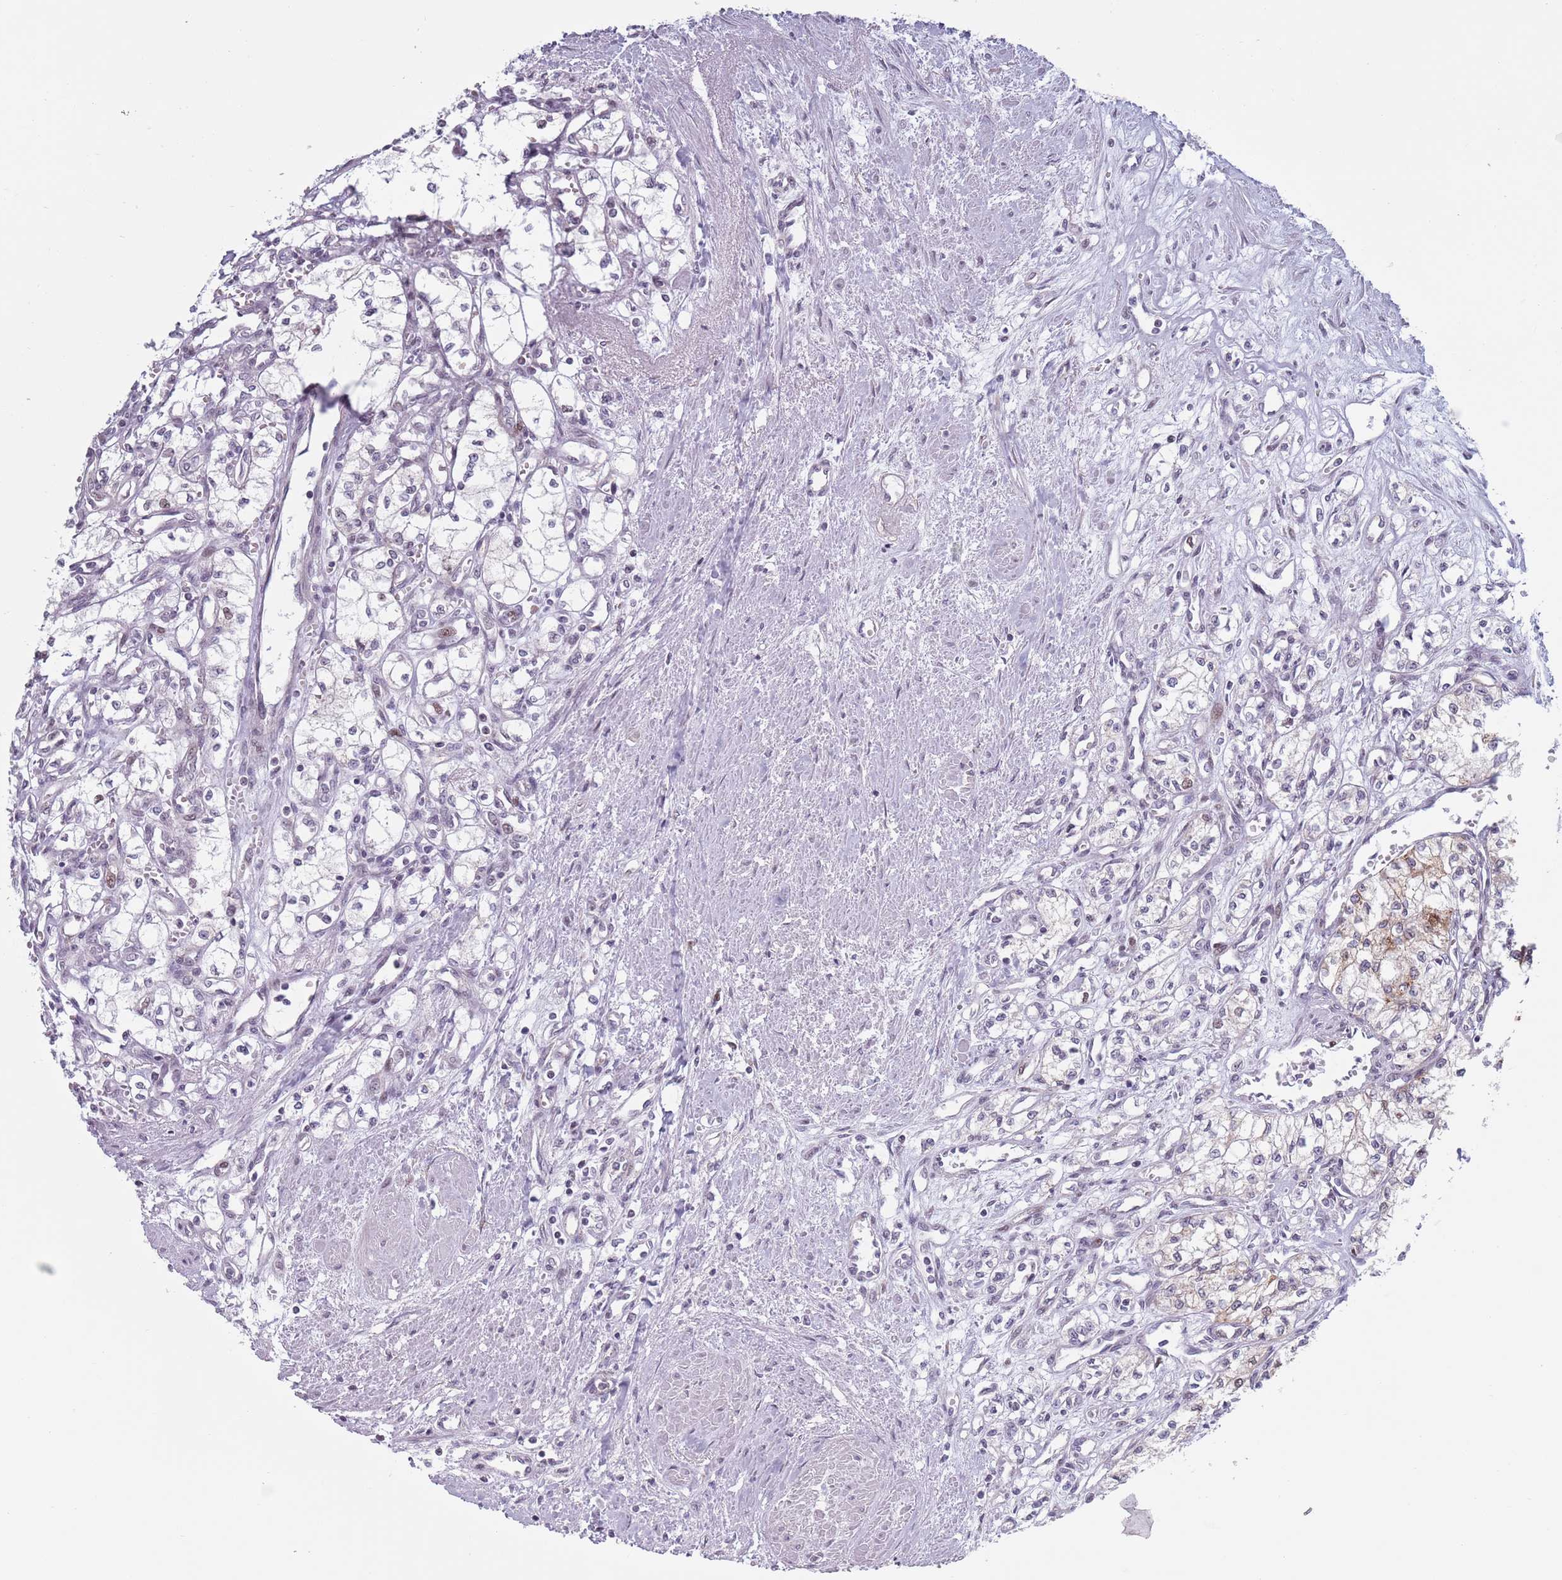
{"staining": {"intensity": "moderate", "quantity": "<25%", "location": "cytoplasmic/membranous"}, "tissue": "renal cancer", "cell_type": "Tumor cells", "image_type": "cancer", "snomed": [{"axis": "morphology", "description": "Adenocarcinoma, NOS"}, {"axis": "topography", "description": "Kidney"}], "caption": "This histopathology image exhibits IHC staining of human renal adenocarcinoma, with low moderate cytoplasmic/membranous positivity in approximately <25% of tumor cells.", "gene": "ZKSCAN2", "patient": {"sex": "male", "age": 59}}